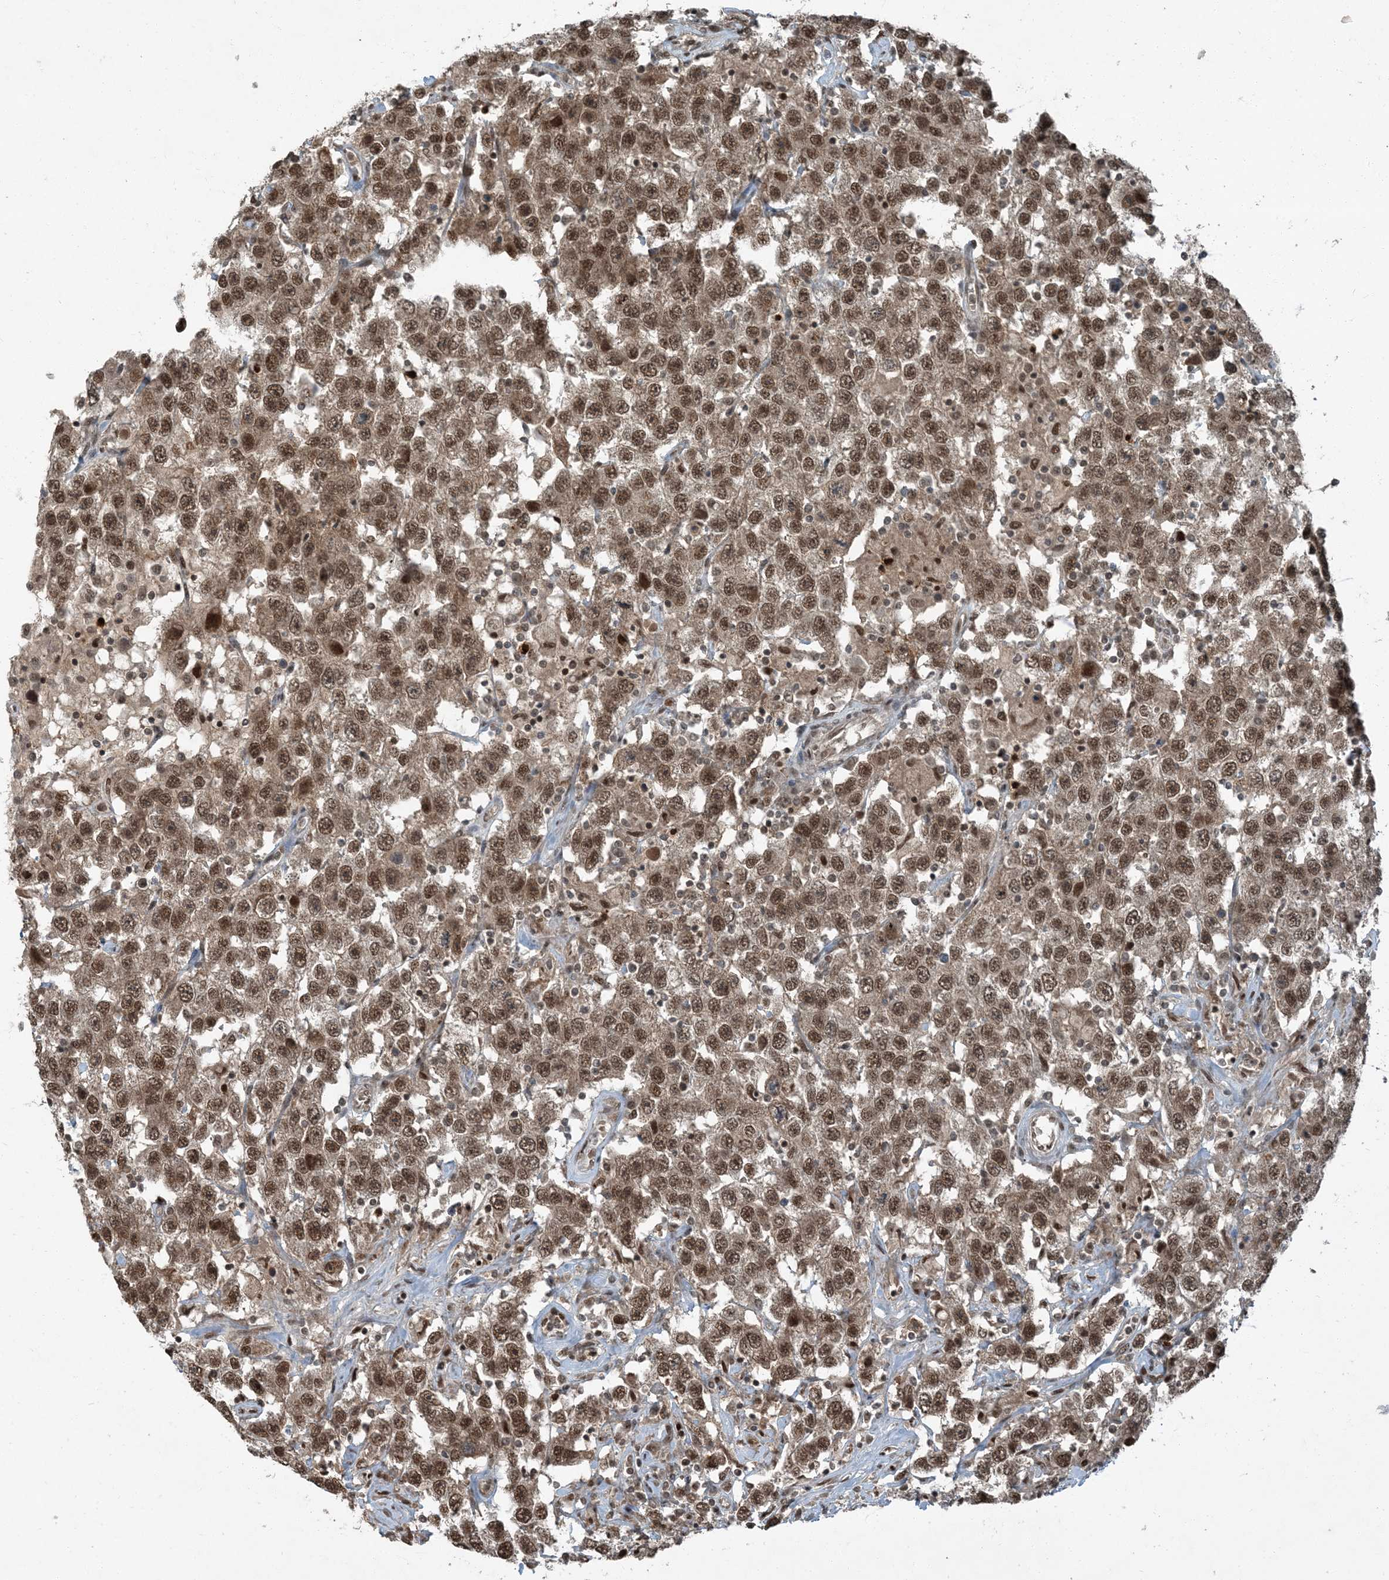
{"staining": {"intensity": "moderate", "quantity": ">75%", "location": "nuclear"}, "tissue": "testis cancer", "cell_type": "Tumor cells", "image_type": "cancer", "snomed": [{"axis": "morphology", "description": "Seminoma, NOS"}, {"axis": "topography", "description": "Testis"}], "caption": "Immunohistochemical staining of seminoma (testis) demonstrates moderate nuclear protein staining in about >75% of tumor cells.", "gene": "TRAPPC12", "patient": {"sex": "male", "age": 41}}